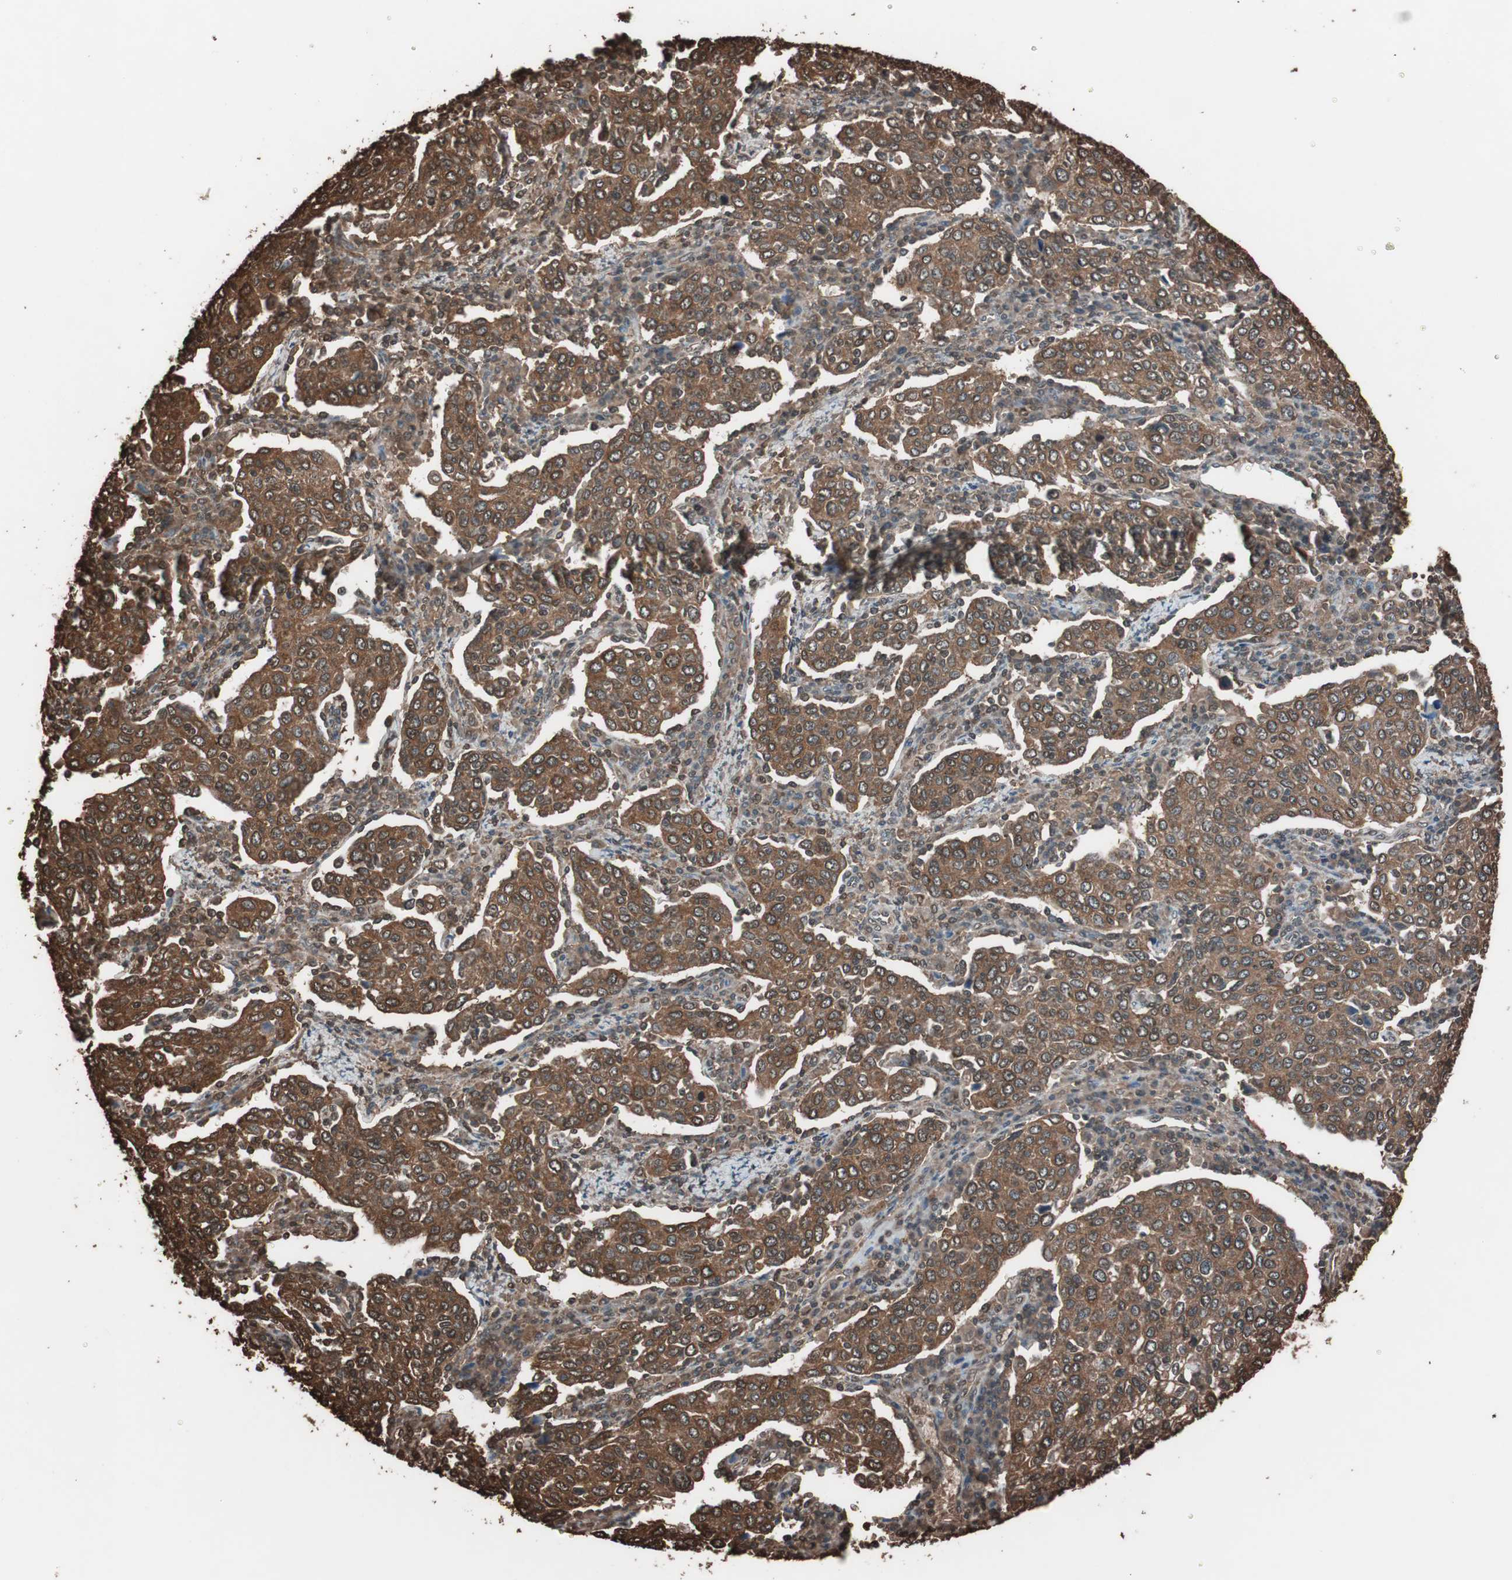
{"staining": {"intensity": "strong", "quantity": ">75%", "location": "cytoplasmic/membranous"}, "tissue": "cervical cancer", "cell_type": "Tumor cells", "image_type": "cancer", "snomed": [{"axis": "morphology", "description": "Squamous cell carcinoma, NOS"}, {"axis": "topography", "description": "Cervix"}], "caption": "This photomicrograph displays squamous cell carcinoma (cervical) stained with immunohistochemistry (IHC) to label a protein in brown. The cytoplasmic/membranous of tumor cells show strong positivity for the protein. Nuclei are counter-stained blue.", "gene": "CALM2", "patient": {"sex": "female", "age": 40}}